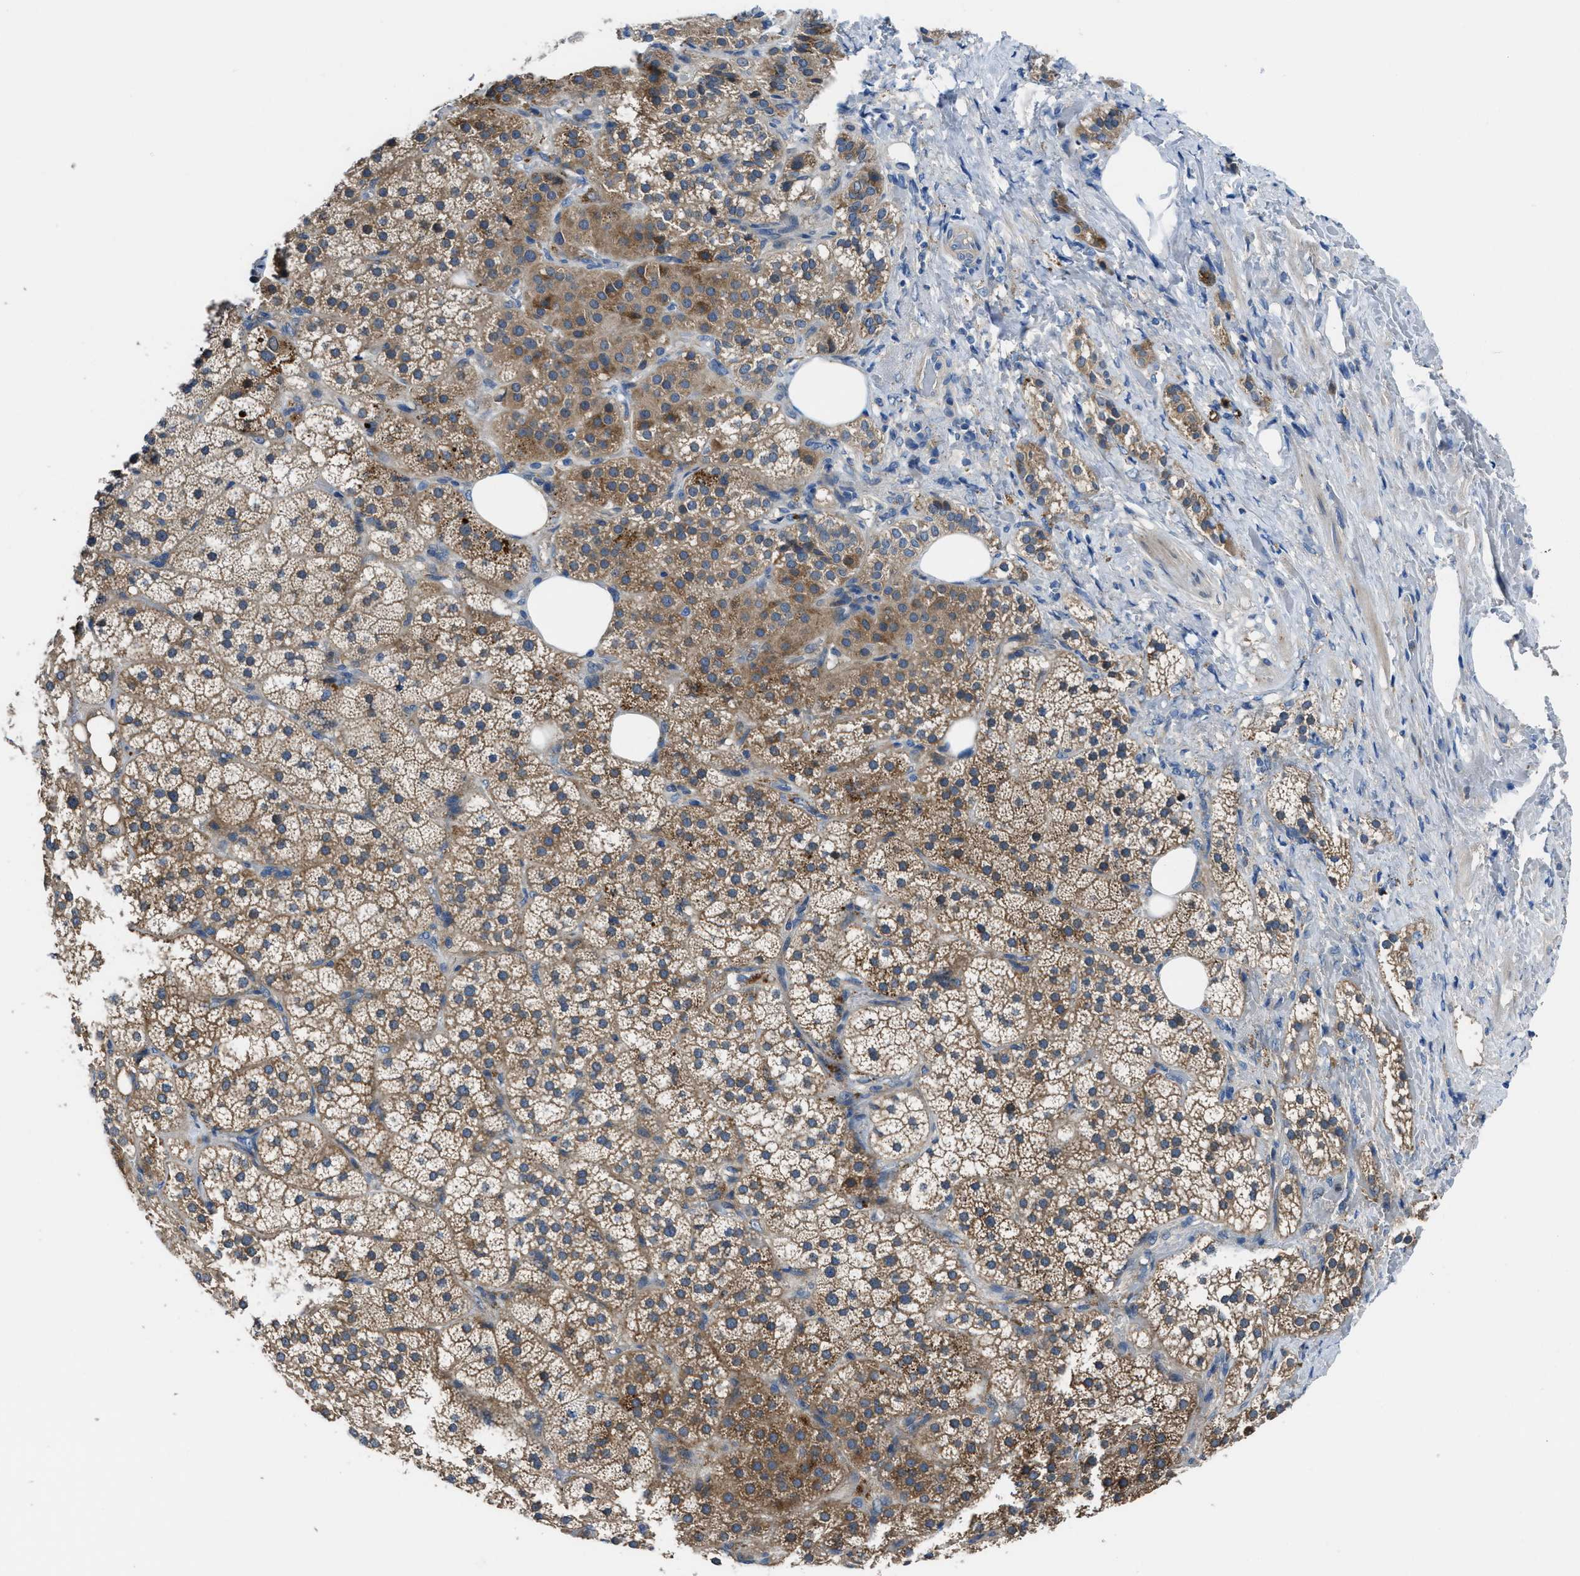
{"staining": {"intensity": "moderate", "quantity": ">75%", "location": "cytoplasmic/membranous"}, "tissue": "adrenal gland", "cell_type": "Glandular cells", "image_type": "normal", "snomed": [{"axis": "morphology", "description": "Normal tissue, NOS"}, {"axis": "topography", "description": "Adrenal gland"}], "caption": "Adrenal gland stained with IHC exhibits moderate cytoplasmic/membranous expression in about >75% of glandular cells.", "gene": "MAP3K20", "patient": {"sex": "female", "age": 59}}